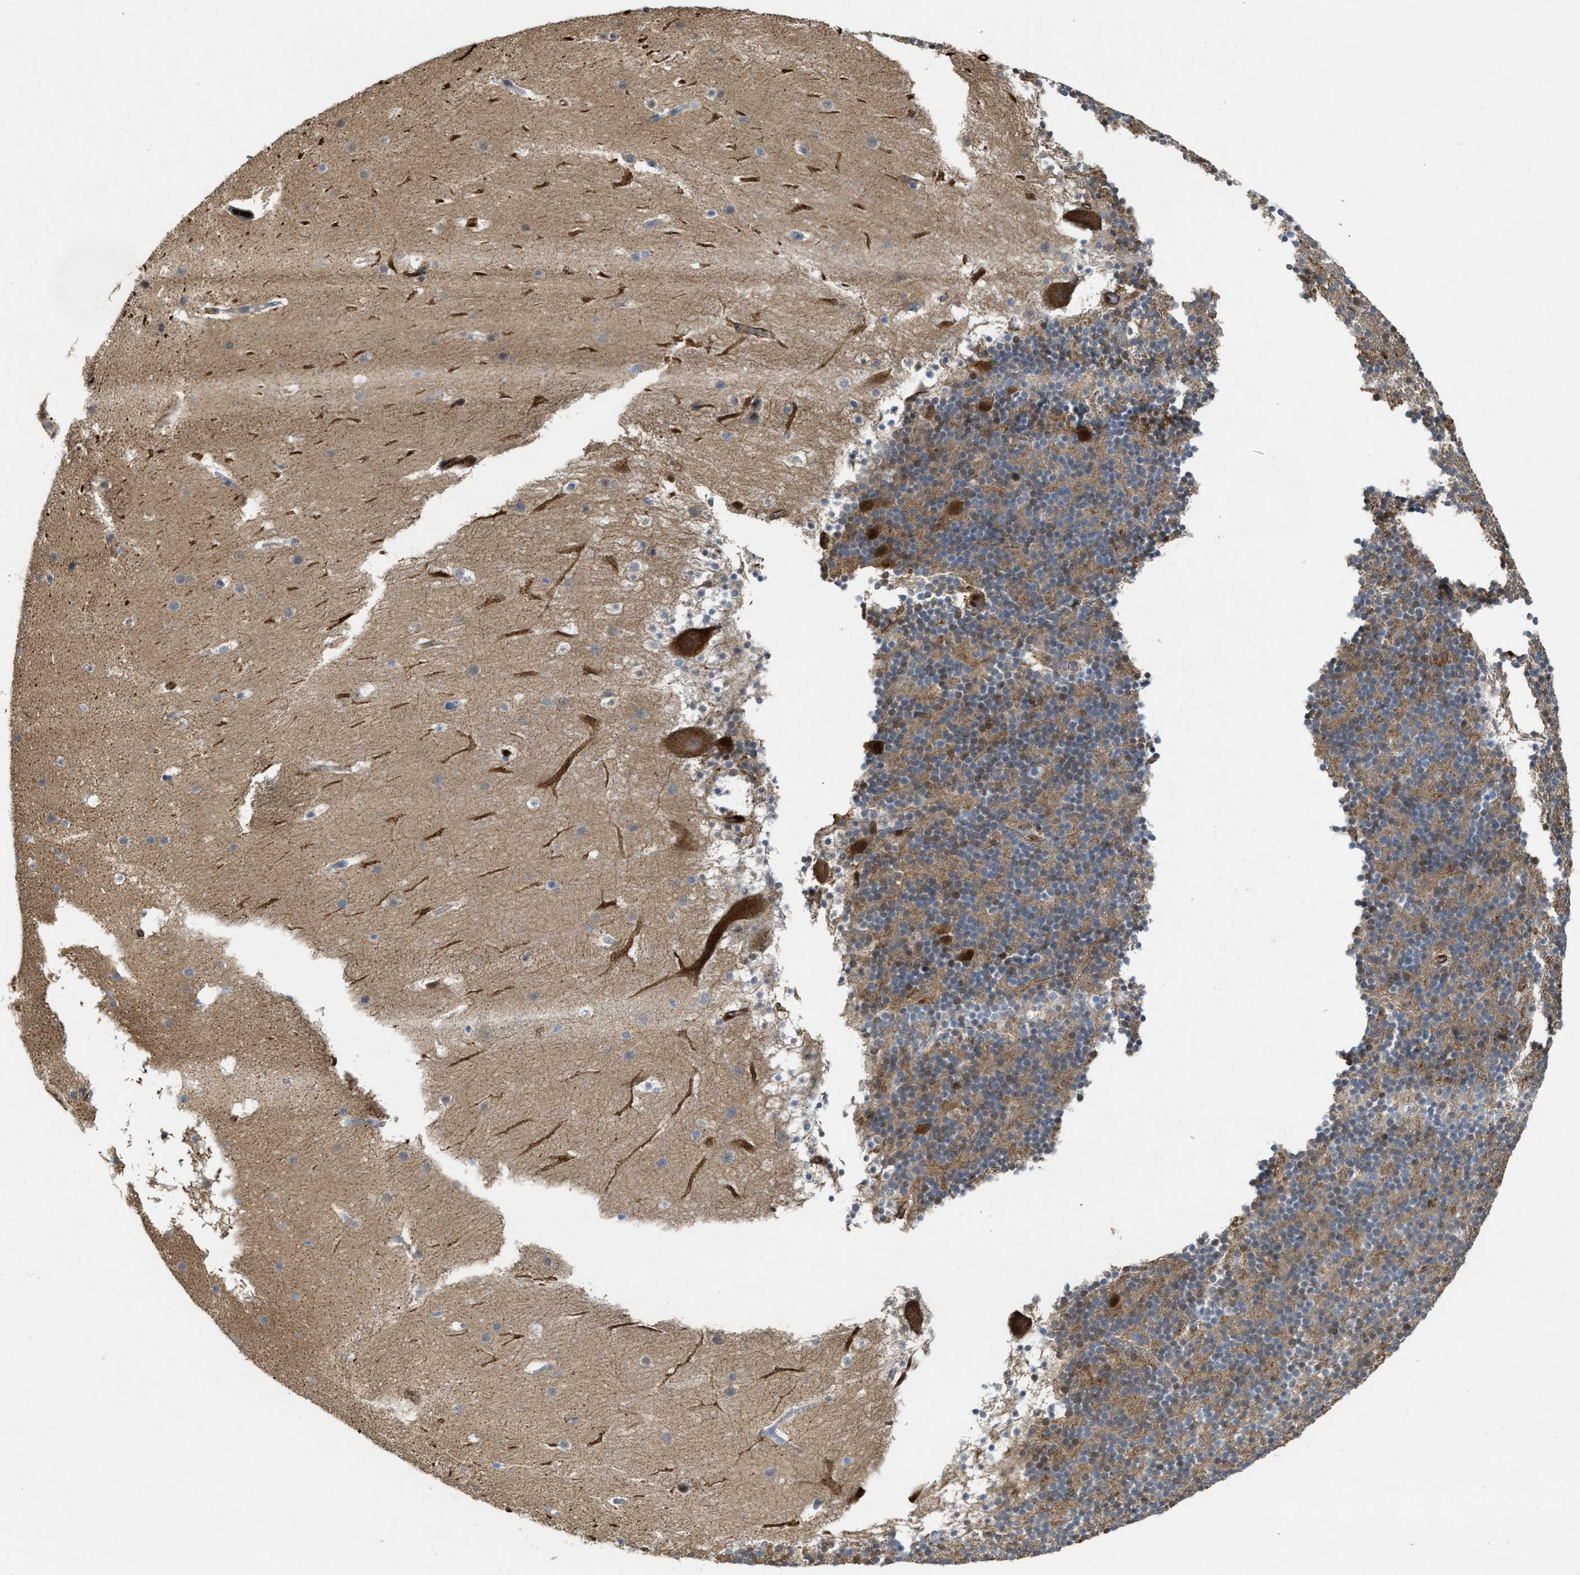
{"staining": {"intensity": "weak", "quantity": "<25%", "location": "cytoplasmic/membranous"}, "tissue": "cerebellum", "cell_type": "Cells in granular layer", "image_type": "normal", "snomed": [{"axis": "morphology", "description": "Normal tissue, NOS"}, {"axis": "topography", "description": "Cerebellum"}], "caption": "IHC photomicrograph of benign human cerebellum stained for a protein (brown), which shows no positivity in cells in granular layer.", "gene": "ASS1", "patient": {"sex": "male", "age": 45}}